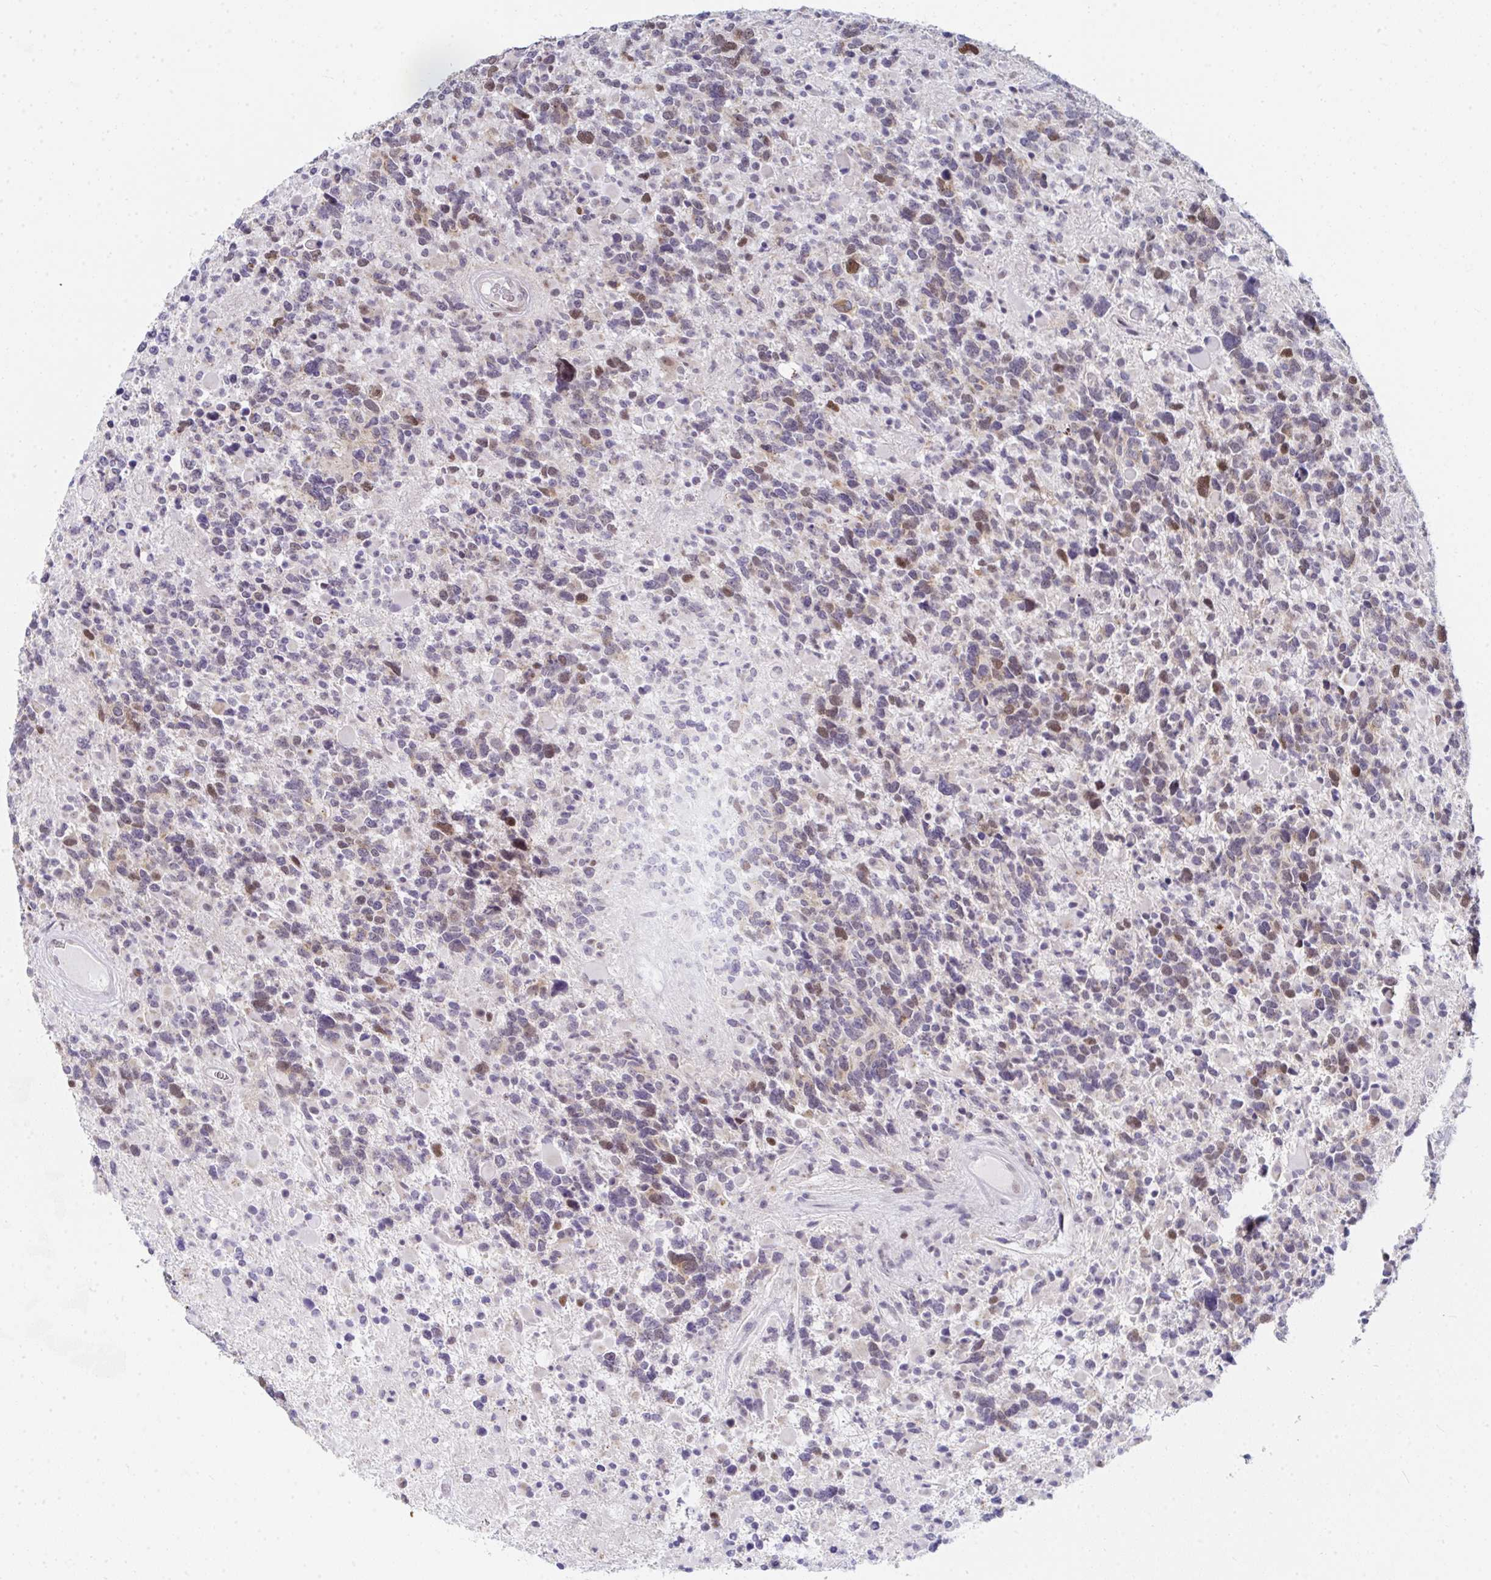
{"staining": {"intensity": "moderate", "quantity": "<25%", "location": "nuclear"}, "tissue": "glioma", "cell_type": "Tumor cells", "image_type": "cancer", "snomed": [{"axis": "morphology", "description": "Glioma, malignant, High grade"}, {"axis": "topography", "description": "Brain"}], "caption": "IHC (DAB (3,3'-diaminobenzidine)) staining of human malignant high-grade glioma exhibits moderate nuclear protein expression in about <25% of tumor cells.", "gene": "GINS2", "patient": {"sex": "female", "age": 40}}